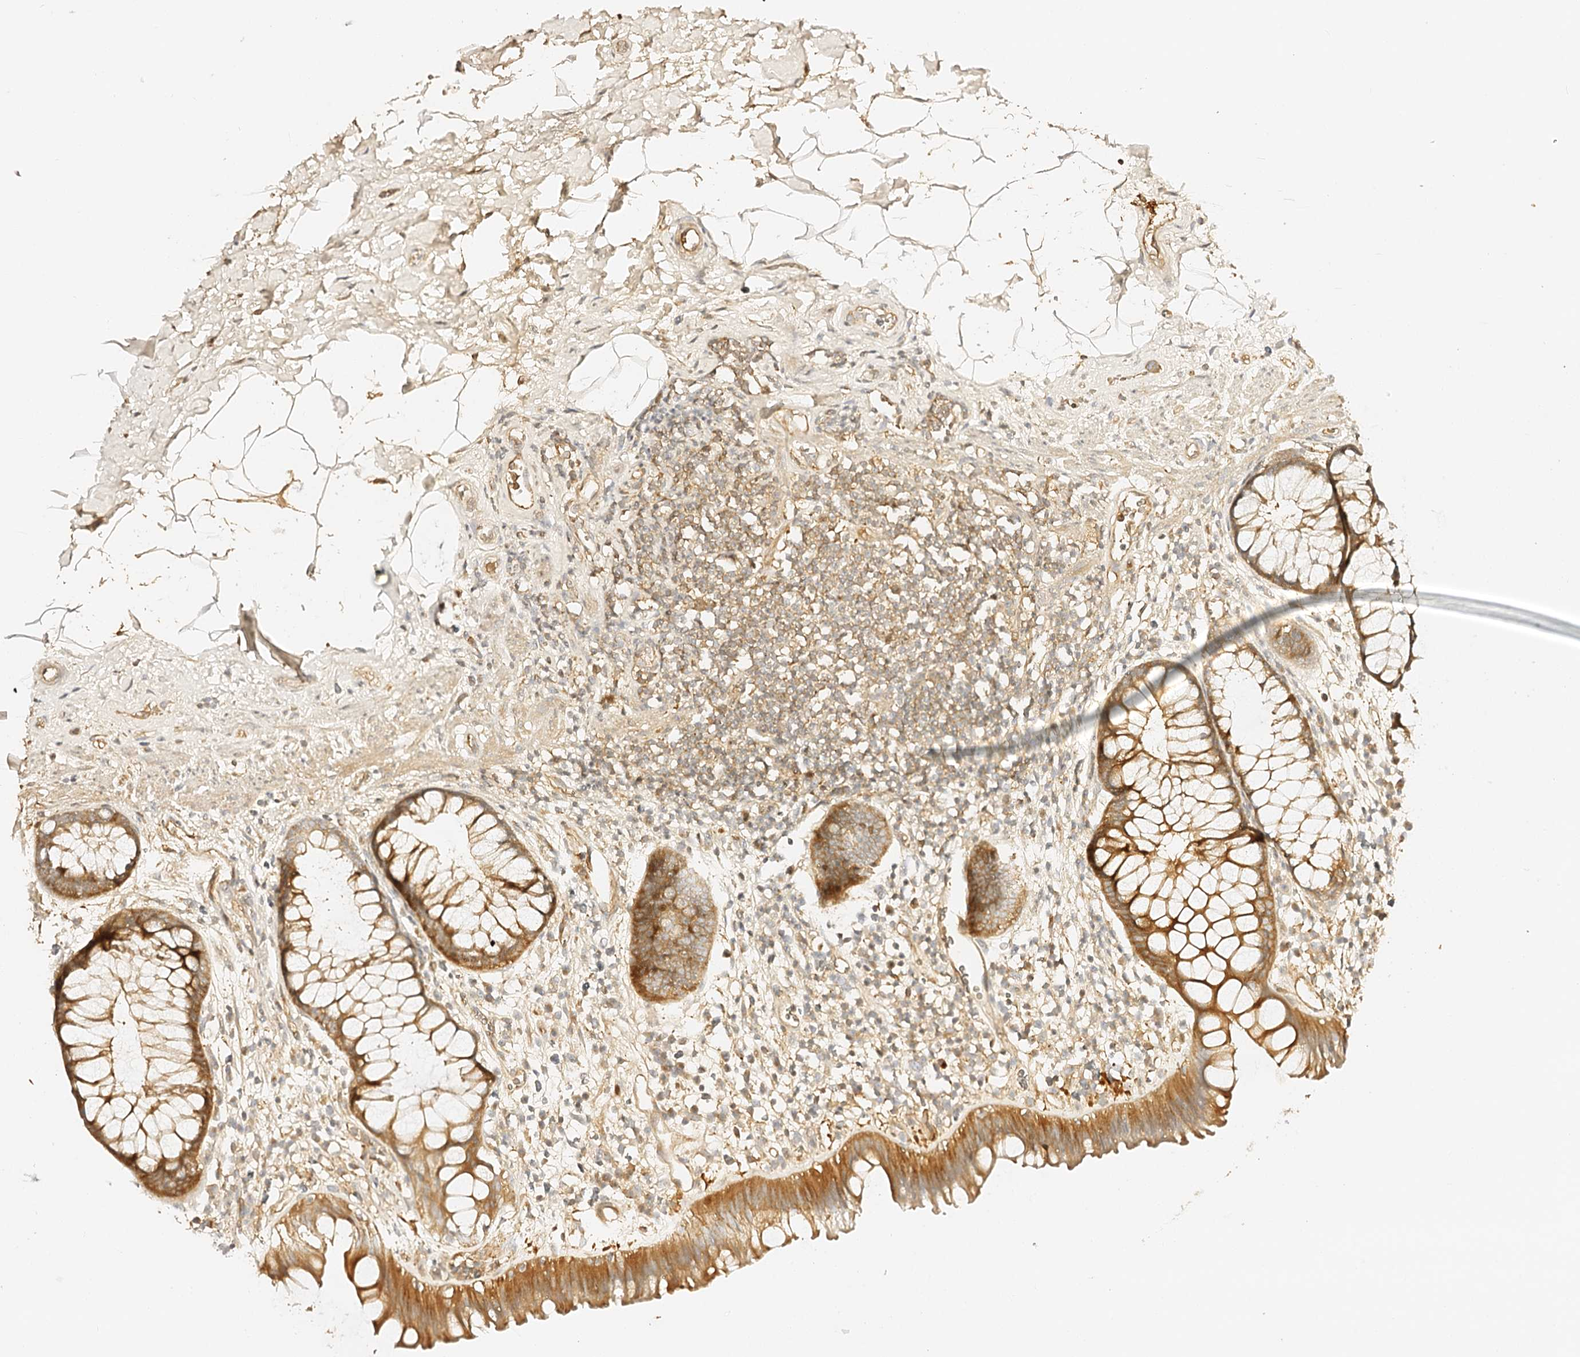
{"staining": {"intensity": "moderate", "quantity": ">75%", "location": "cytoplasmic/membranous"}, "tissue": "rectum", "cell_type": "Glandular cells", "image_type": "normal", "snomed": [{"axis": "morphology", "description": "Normal tissue, NOS"}, {"axis": "topography", "description": "Rectum"}], "caption": "Moderate cytoplasmic/membranous staining is seen in about >75% of glandular cells in unremarkable rectum.", "gene": "CSKMT", "patient": {"sex": "male", "age": 51}}